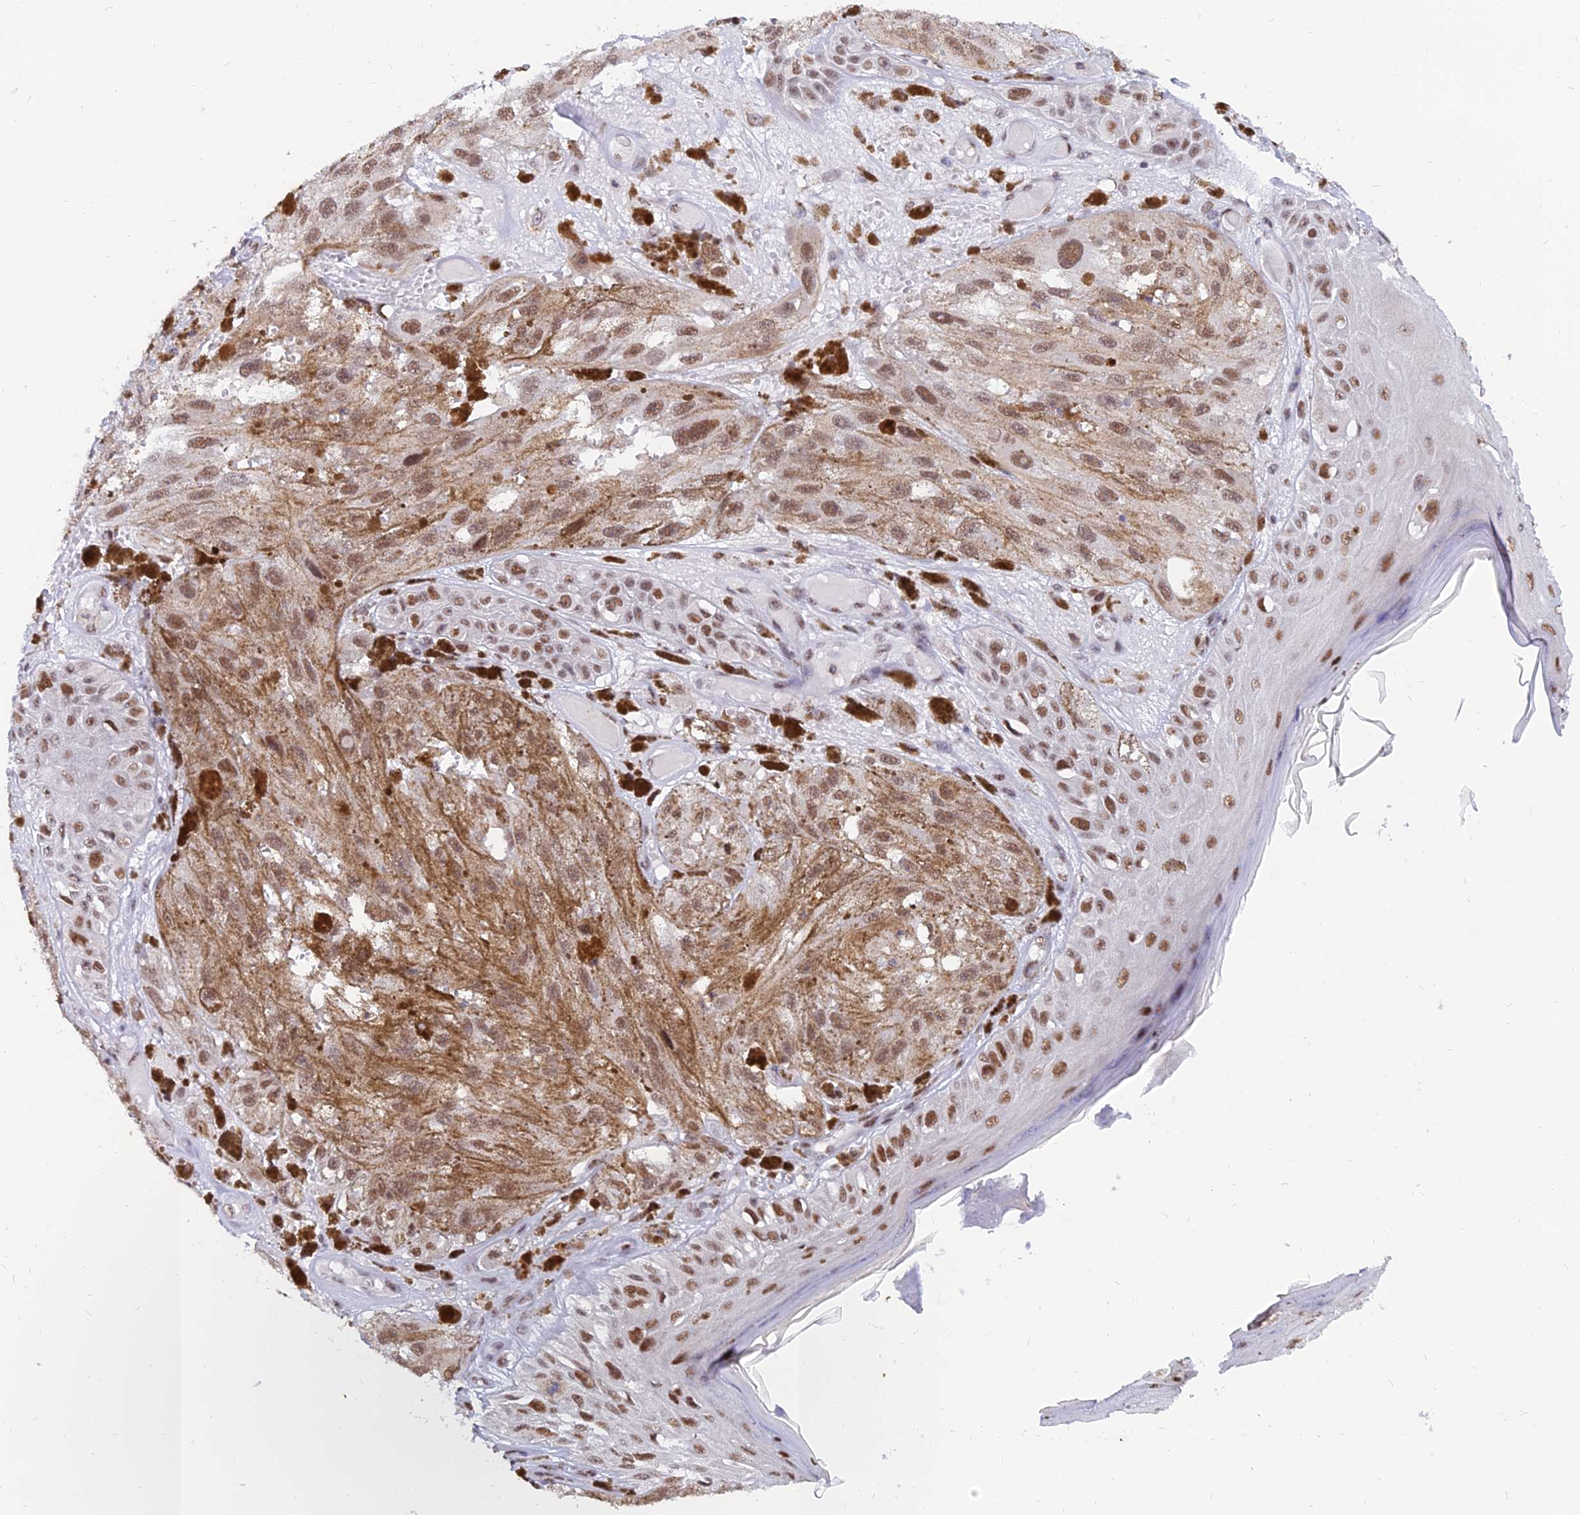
{"staining": {"intensity": "moderate", "quantity": ">75%", "location": "nuclear"}, "tissue": "melanoma", "cell_type": "Tumor cells", "image_type": "cancer", "snomed": [{"axis": "morphology", "description": "Malignant melanoma, NOS"}, {"axis": "topography", "description": "Skin"}], "caption": "A high-resolution photomicrograph shows immunohistochemistry (IHC) staining of malignant melanoma, which shows moderate nuclear expression in approximately >75% of tumor cells. (brown staining indicates protein expression, while blue staining denotes nuclei).", "gene": "DPY30", "patient": {"sex": "male", "age": 88}}